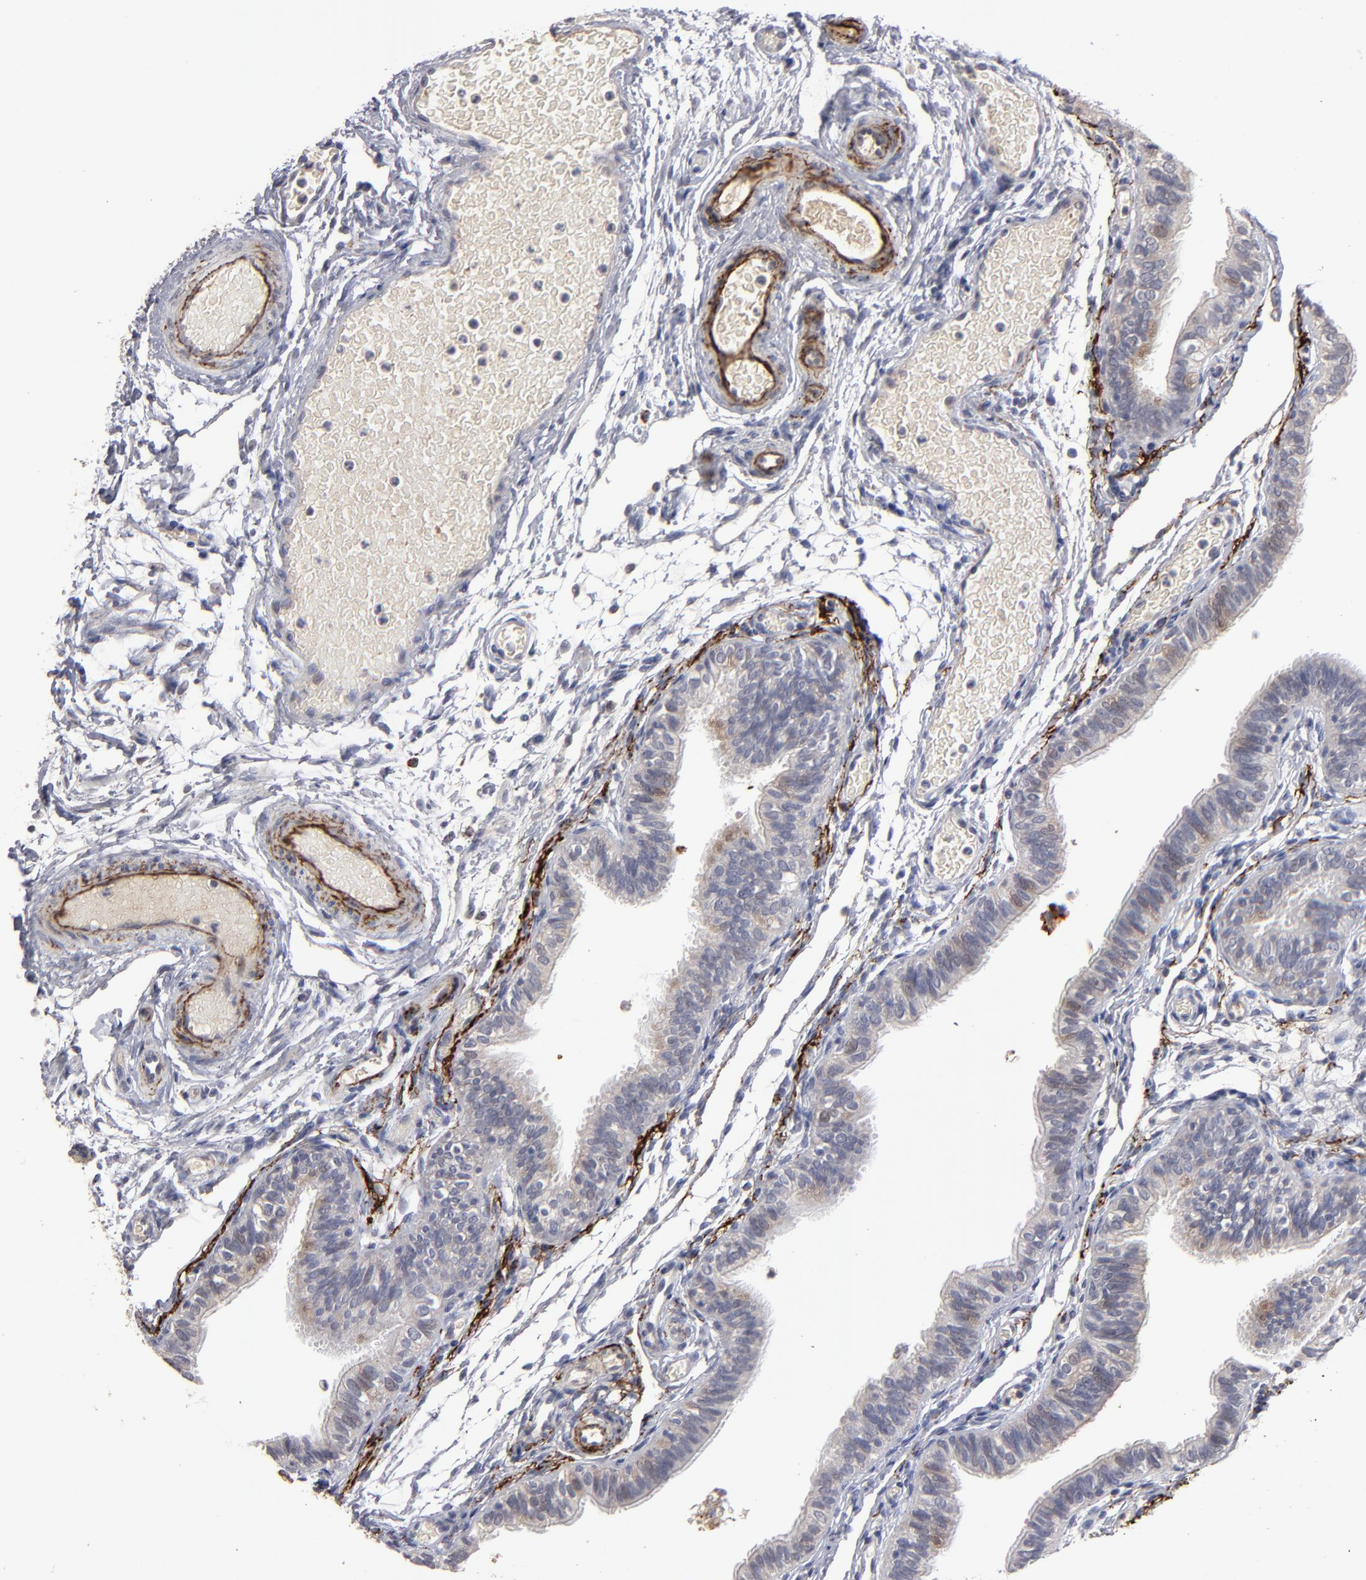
{"staining": {"intensity": "weak", "quantity": "25%-75%", "location": "cytoplasmic/membranous"}, "tissue": "fallopian tube", "cell_type": "Glandular cells", "image_type": "normal", "snomed": [{"axis": "morphology", "description": "Normal tissue, NOS"}, {"axis": "morphology", "description": "Dermoid, NOS"}, {"axis": "topography", "description": "Fallopian tube"}], "caption": "High-power microscopy captured an immunohistochemistry (IHC) photomicrograph of normal fallopian tube, revealing weak cytoplasmic/membranous staining in about 25%-75% of glandular cells.", "gene": "GPM6B", "patient": {"sex": "female", "age": 33}}